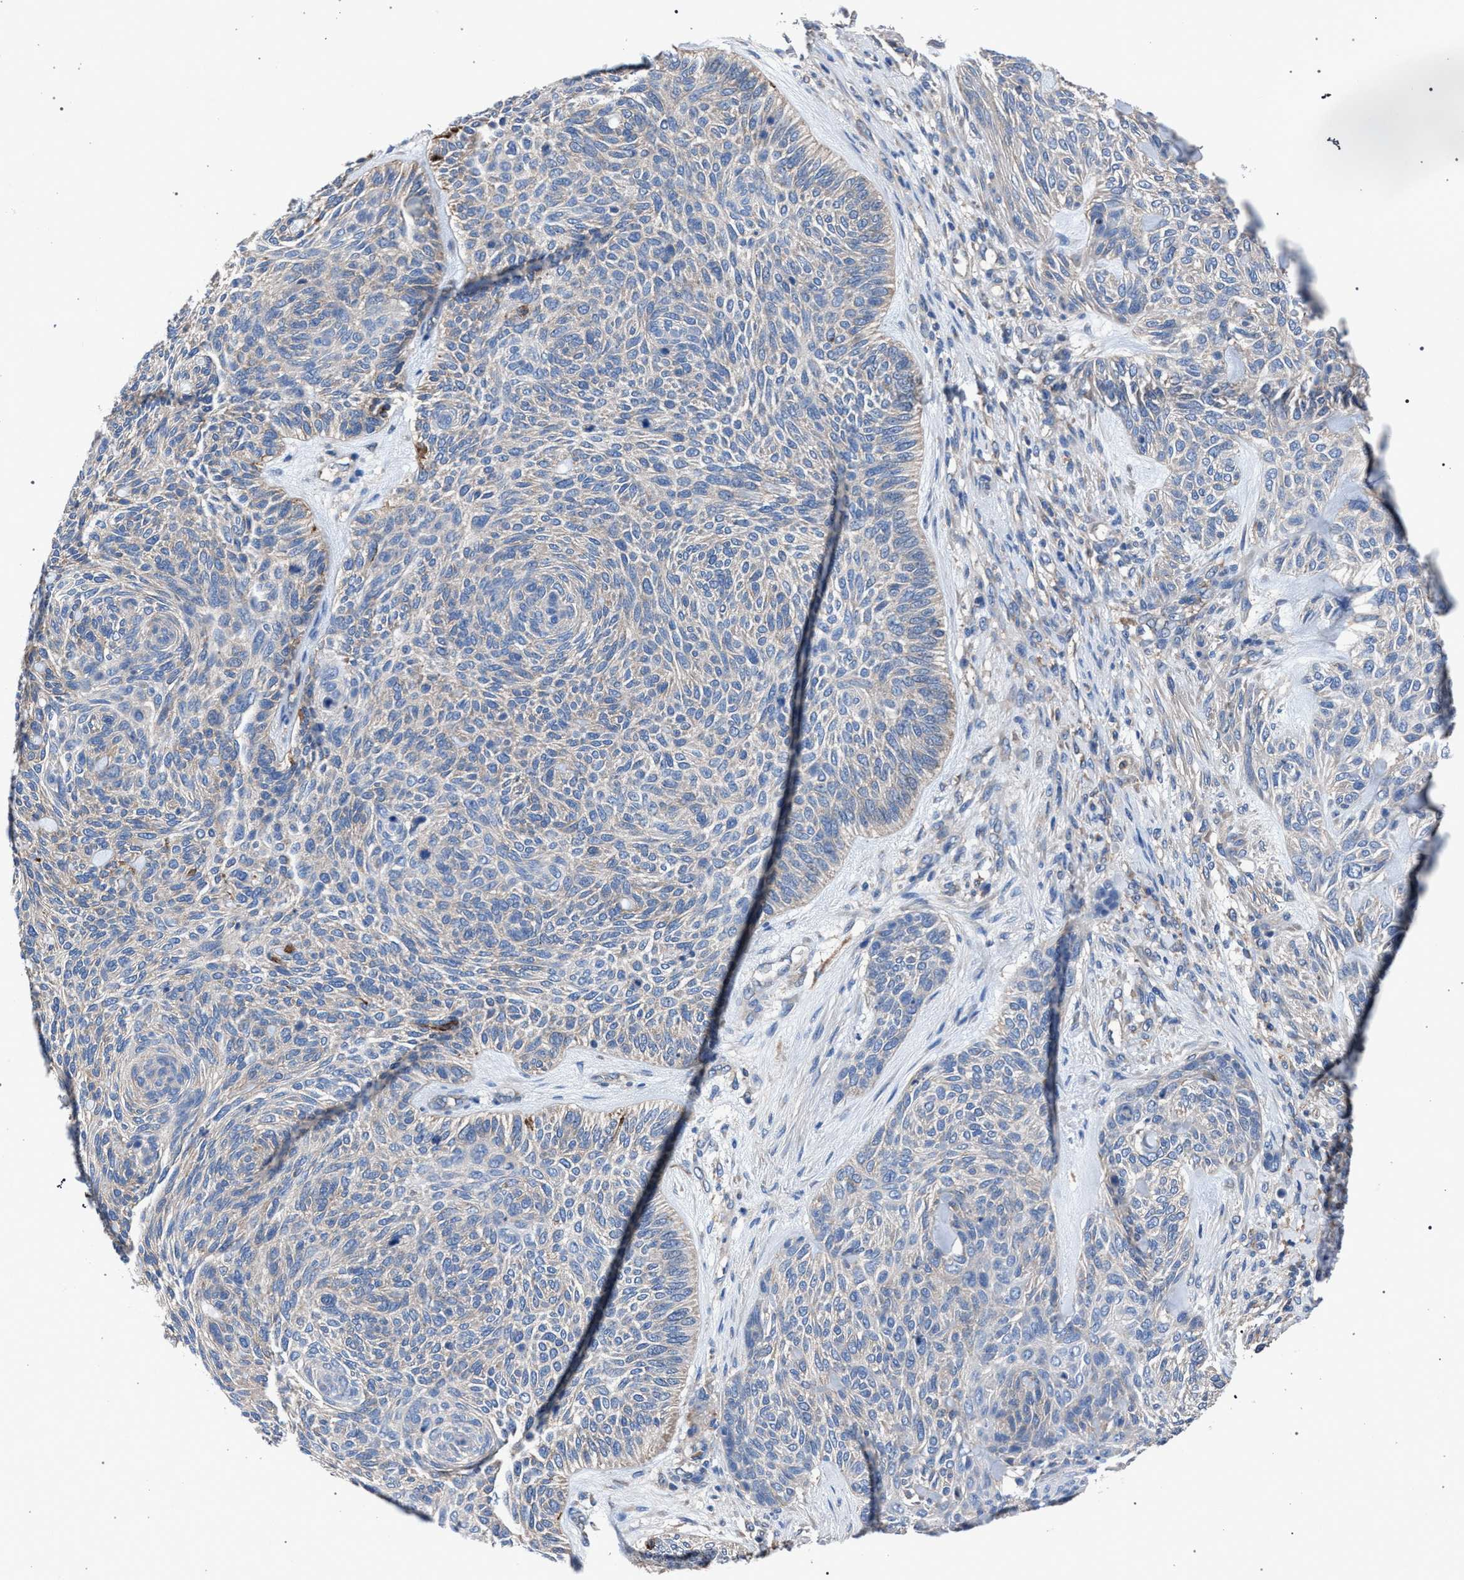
{"staining": {"intensity": "weak", "quantity": "<25%", "location": "cytoplasmic/membranous"}, "tissue": "skin cancer", "cell_type": "Tumor cells", "image_type": "cancer", "snomed": [{"axis": "morphology", "description": "Basal cell carcinoma"}, {"axis": "topography", "description": "Skin"}], "caption": "An IHC histopathology image of skin cancer is shown. There is no staining in tumor cells of skin cancer.", "gene": "ATP6V0A1", "patient": {"sex": "male", "age": 55}}